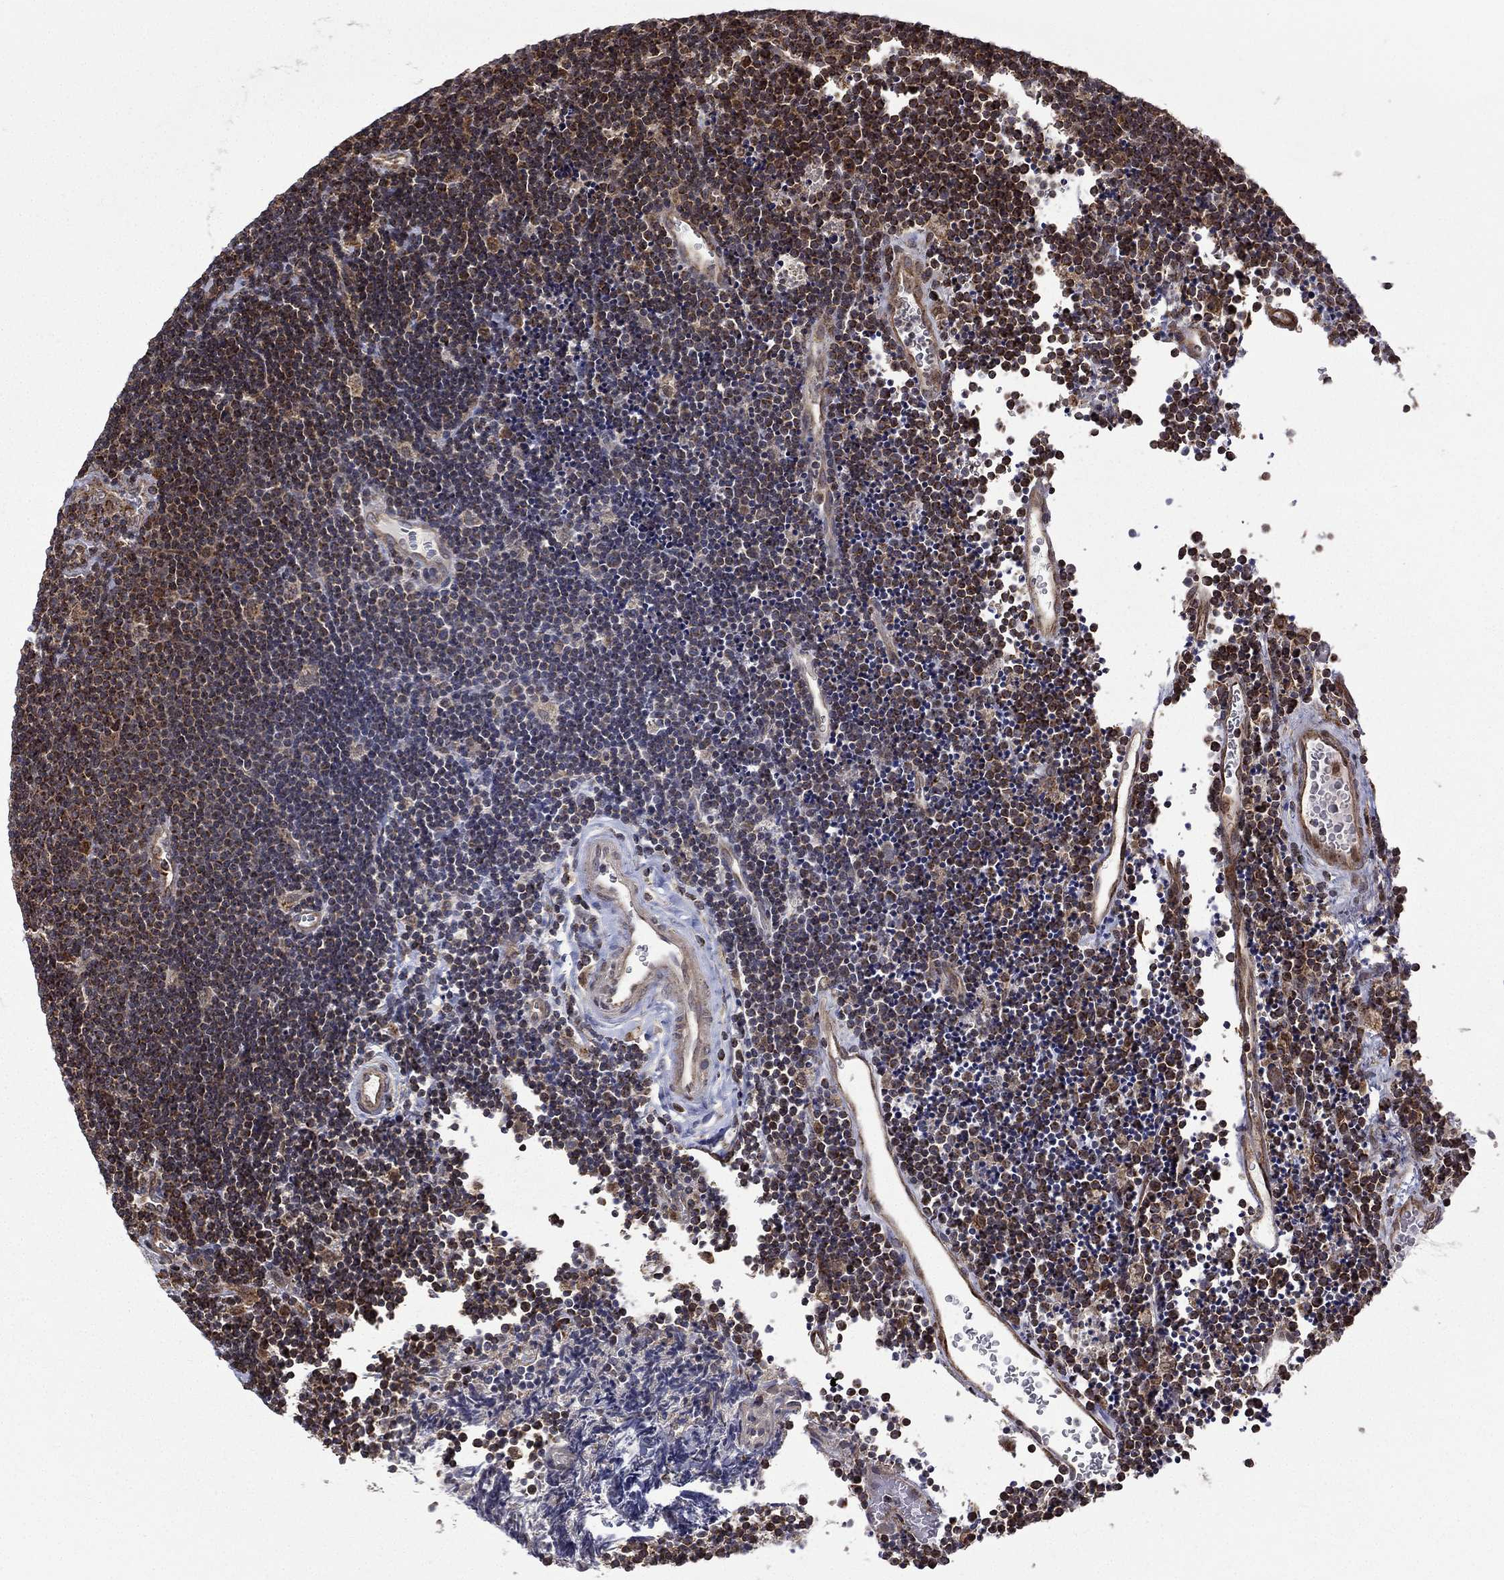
{"staining": {"intensity": "moderate", "quantity": "<25%", "location": "cytoplasmic/membranous"}, "tissue": "lymphoma", "cell_type": "Tumor cells", "image_type": "cancer", "snomed": [{"axis": "morphology", "description": "Malignant lymphoma, non-Hodgkin's type, Low grade"}, {"axis": "topography", "description": "Brain"}], "caption": "Approximately <25% of tumor cells in human low-grade malignant lymphoma, non-Hodgkin's type demonstrate moderate cytoplasmic/membranous protein staining as visualized by brown immunohistochemical staining.", "gene": "GIMAP6", "patient": {"sex": "female", "age": 66}}